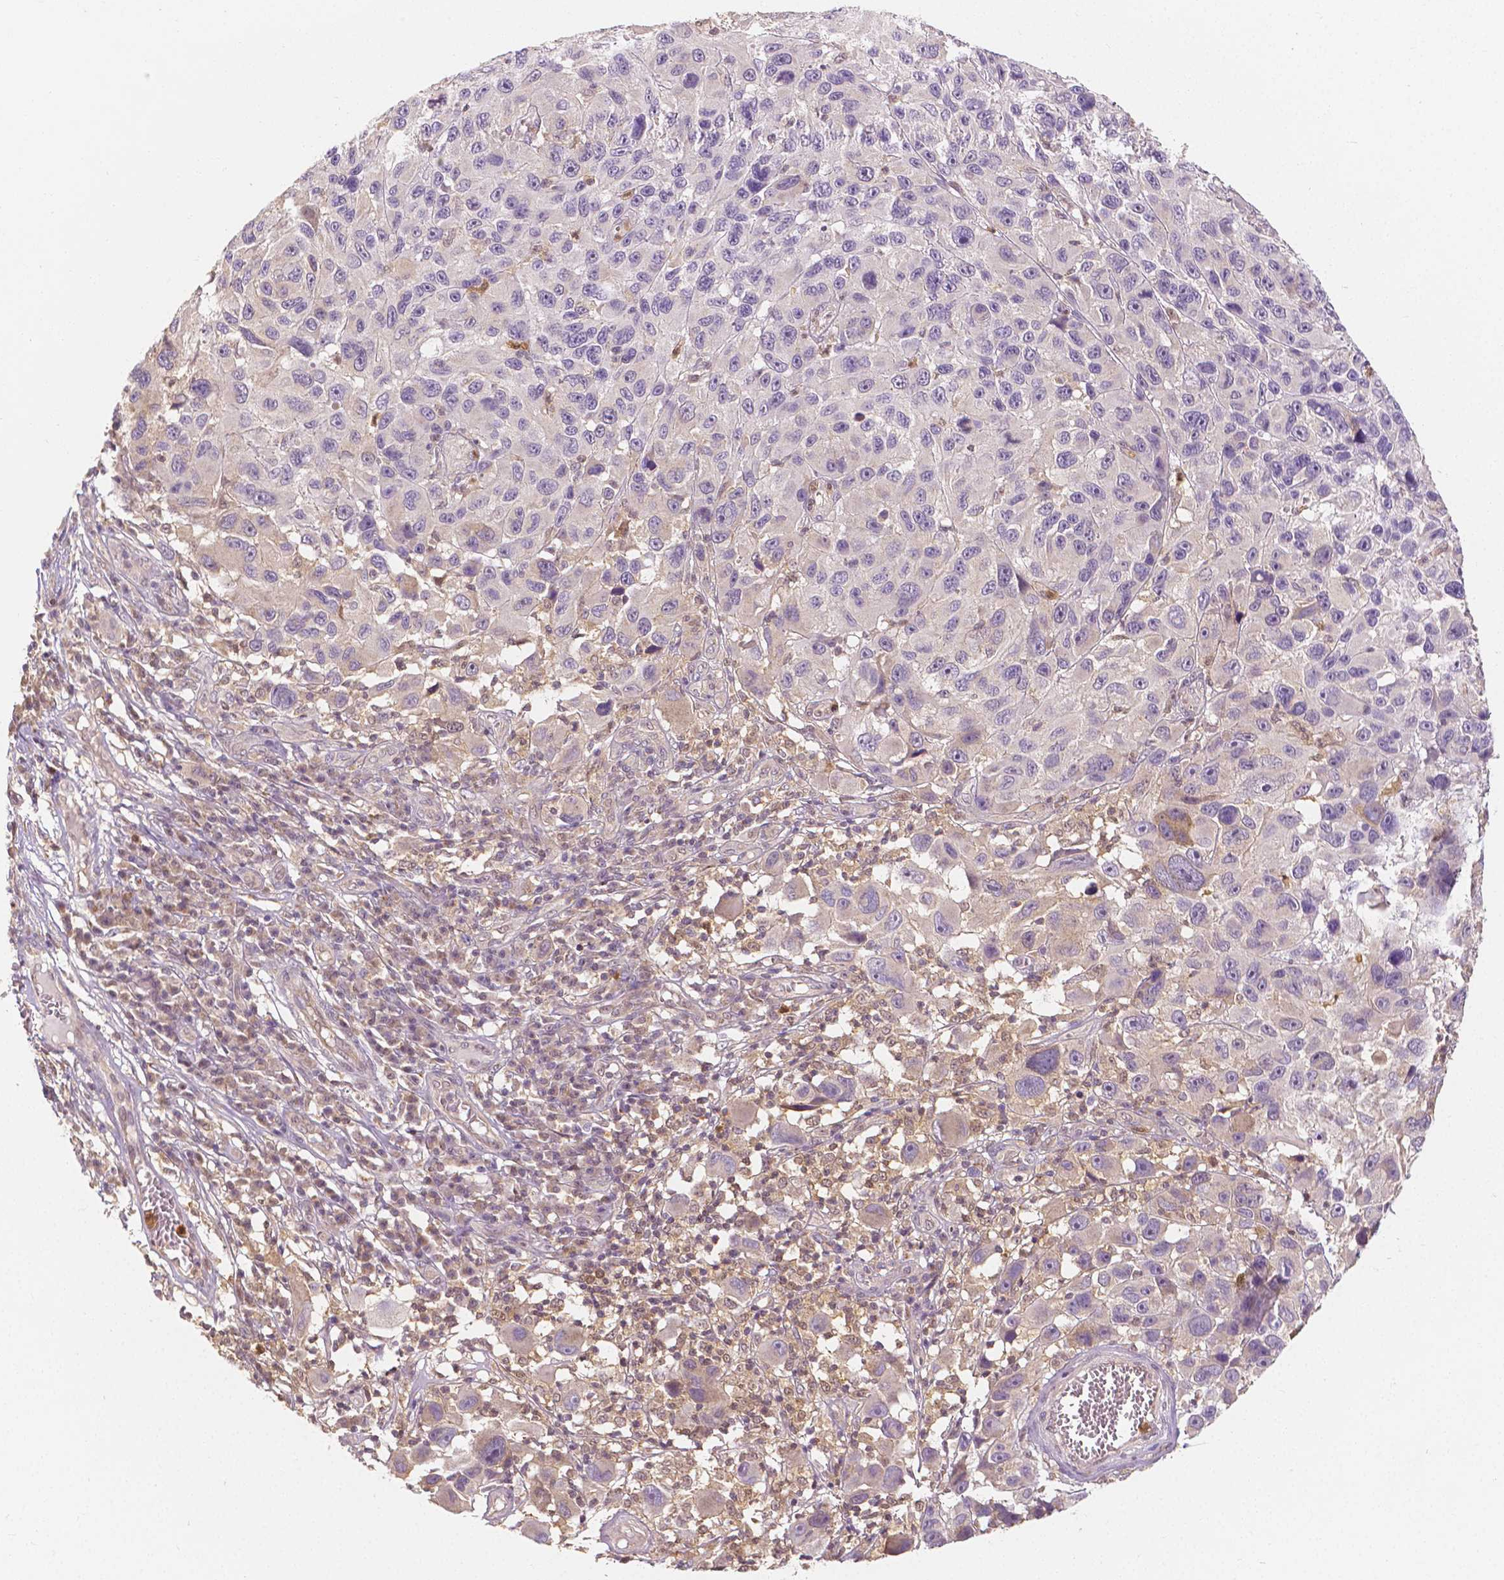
{"staining": {"intensity": "negative", "quantity": "none", "location": "none"}, "tissue": "melanoma", "cell_type": "Tumor cells", "image_type": "cancer", "snomed": [{"axis": "morphology", "description": "Malignant melanoma, NOS"}, {"axis": "topography", "description": "Skin"}], "caption": "This photomicrograph is of melanoma stained with IHC to label a protein in brown with the nuclei are counter-stained blue. There is no positivity in tumor cells. Nuclei are stained in blue.", "gene": "NAPRT", "patient": {"sex": "male", "age": 53}}